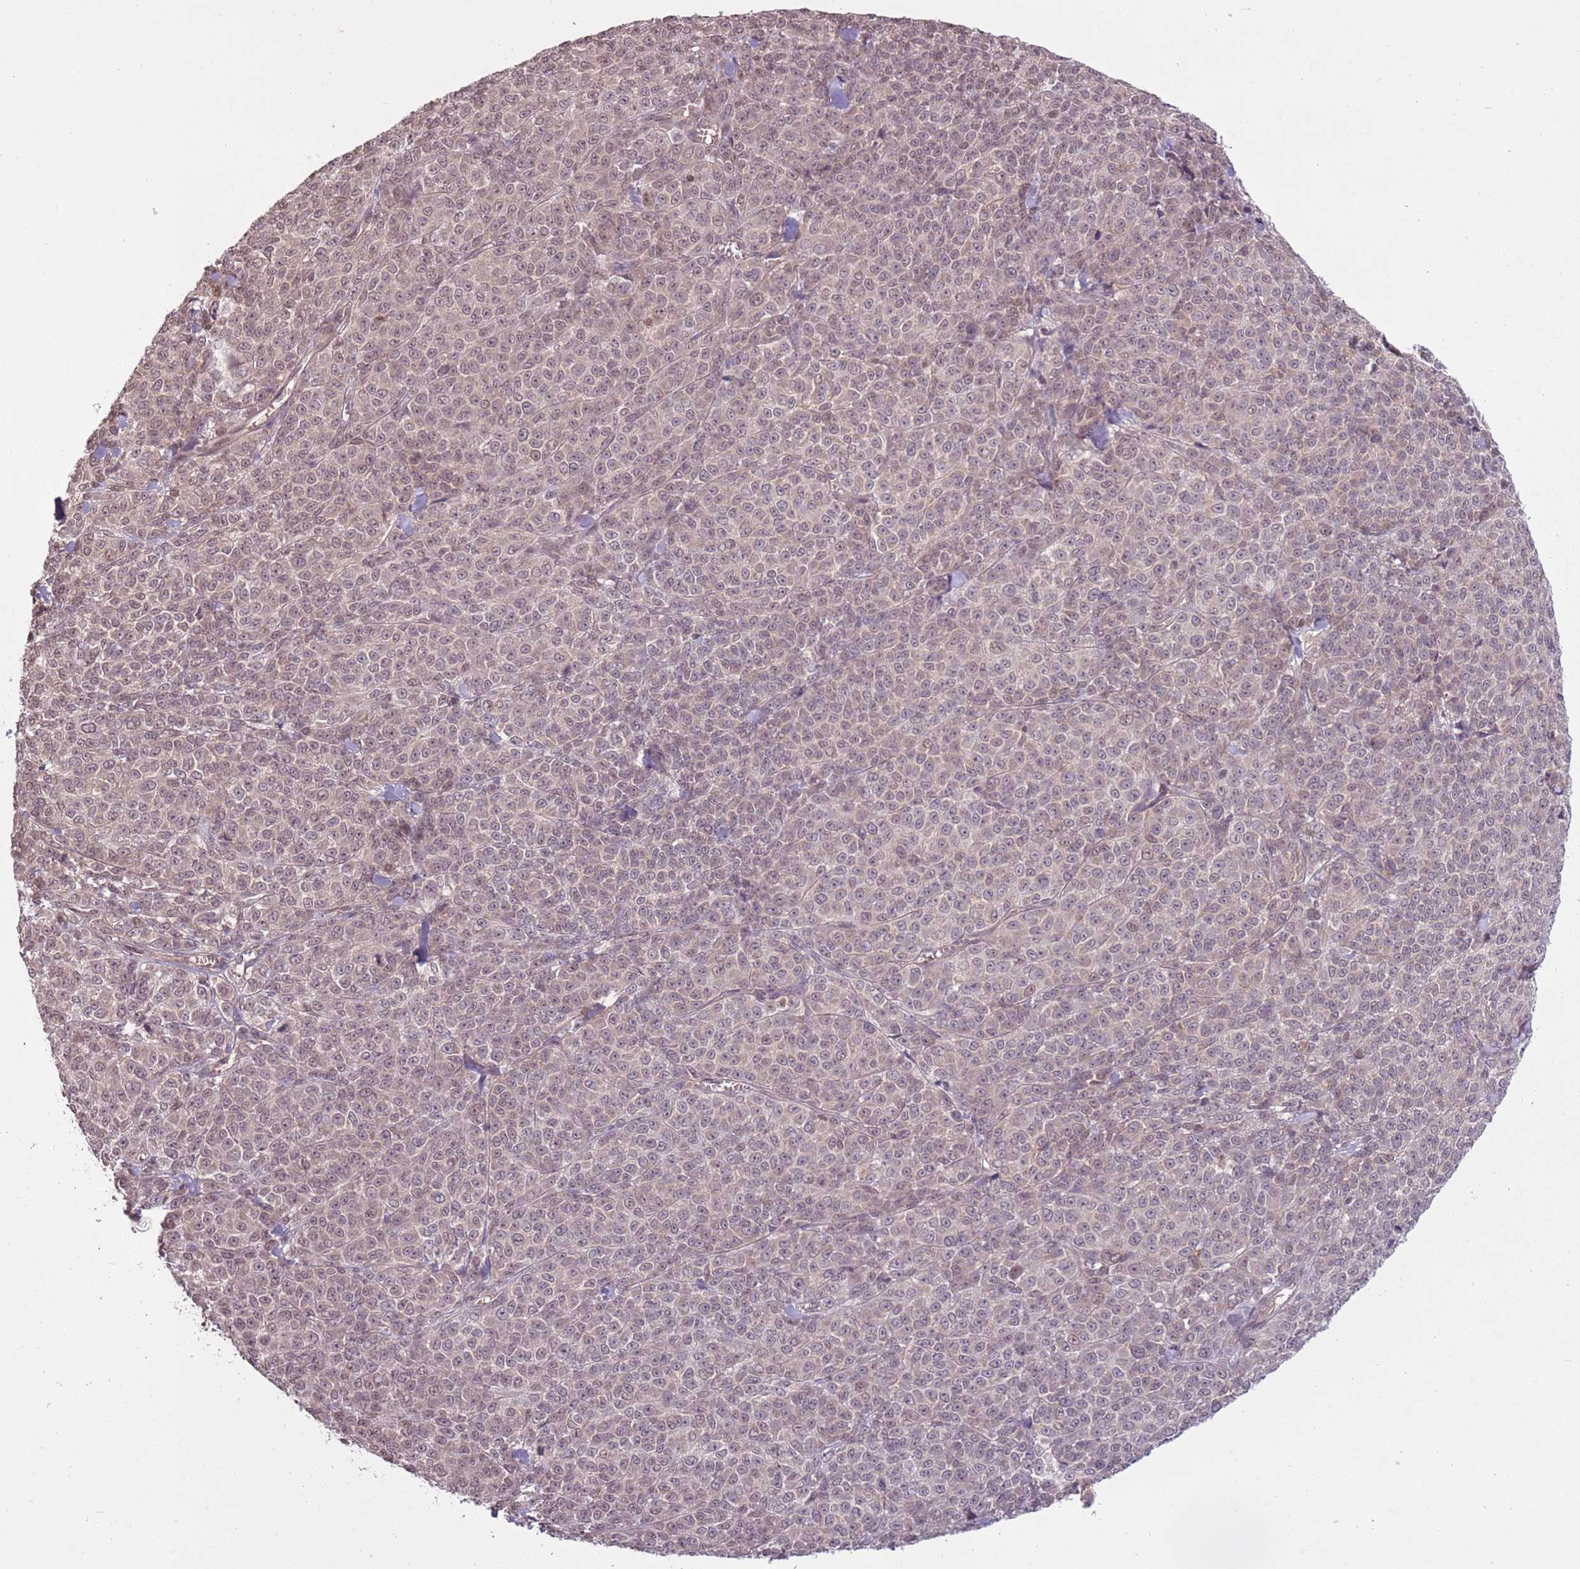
{"staining": {"intensity": "weak", "quantity": ">75%", "location": "cytoplasmic/membranous"}, "tissue": "melanoma", "cell_type": "Tumor cells", "image_type": "cancer", "snomed": [{"axis": "morphology", "description": "Normal tissue, NOS"}, {"axis": "morphology", "description": "Malignant melanoma, NOS"}, {"axis": "topography", "description": "Skin"}], "caption": "Immunohistochemical staining of human melanoma exhibits weak cytoplasmic/membranous protein expression in about >75% of tumor cells.", "gene": "CAPN9", "patient": {"sex": "female", "age": 34}}